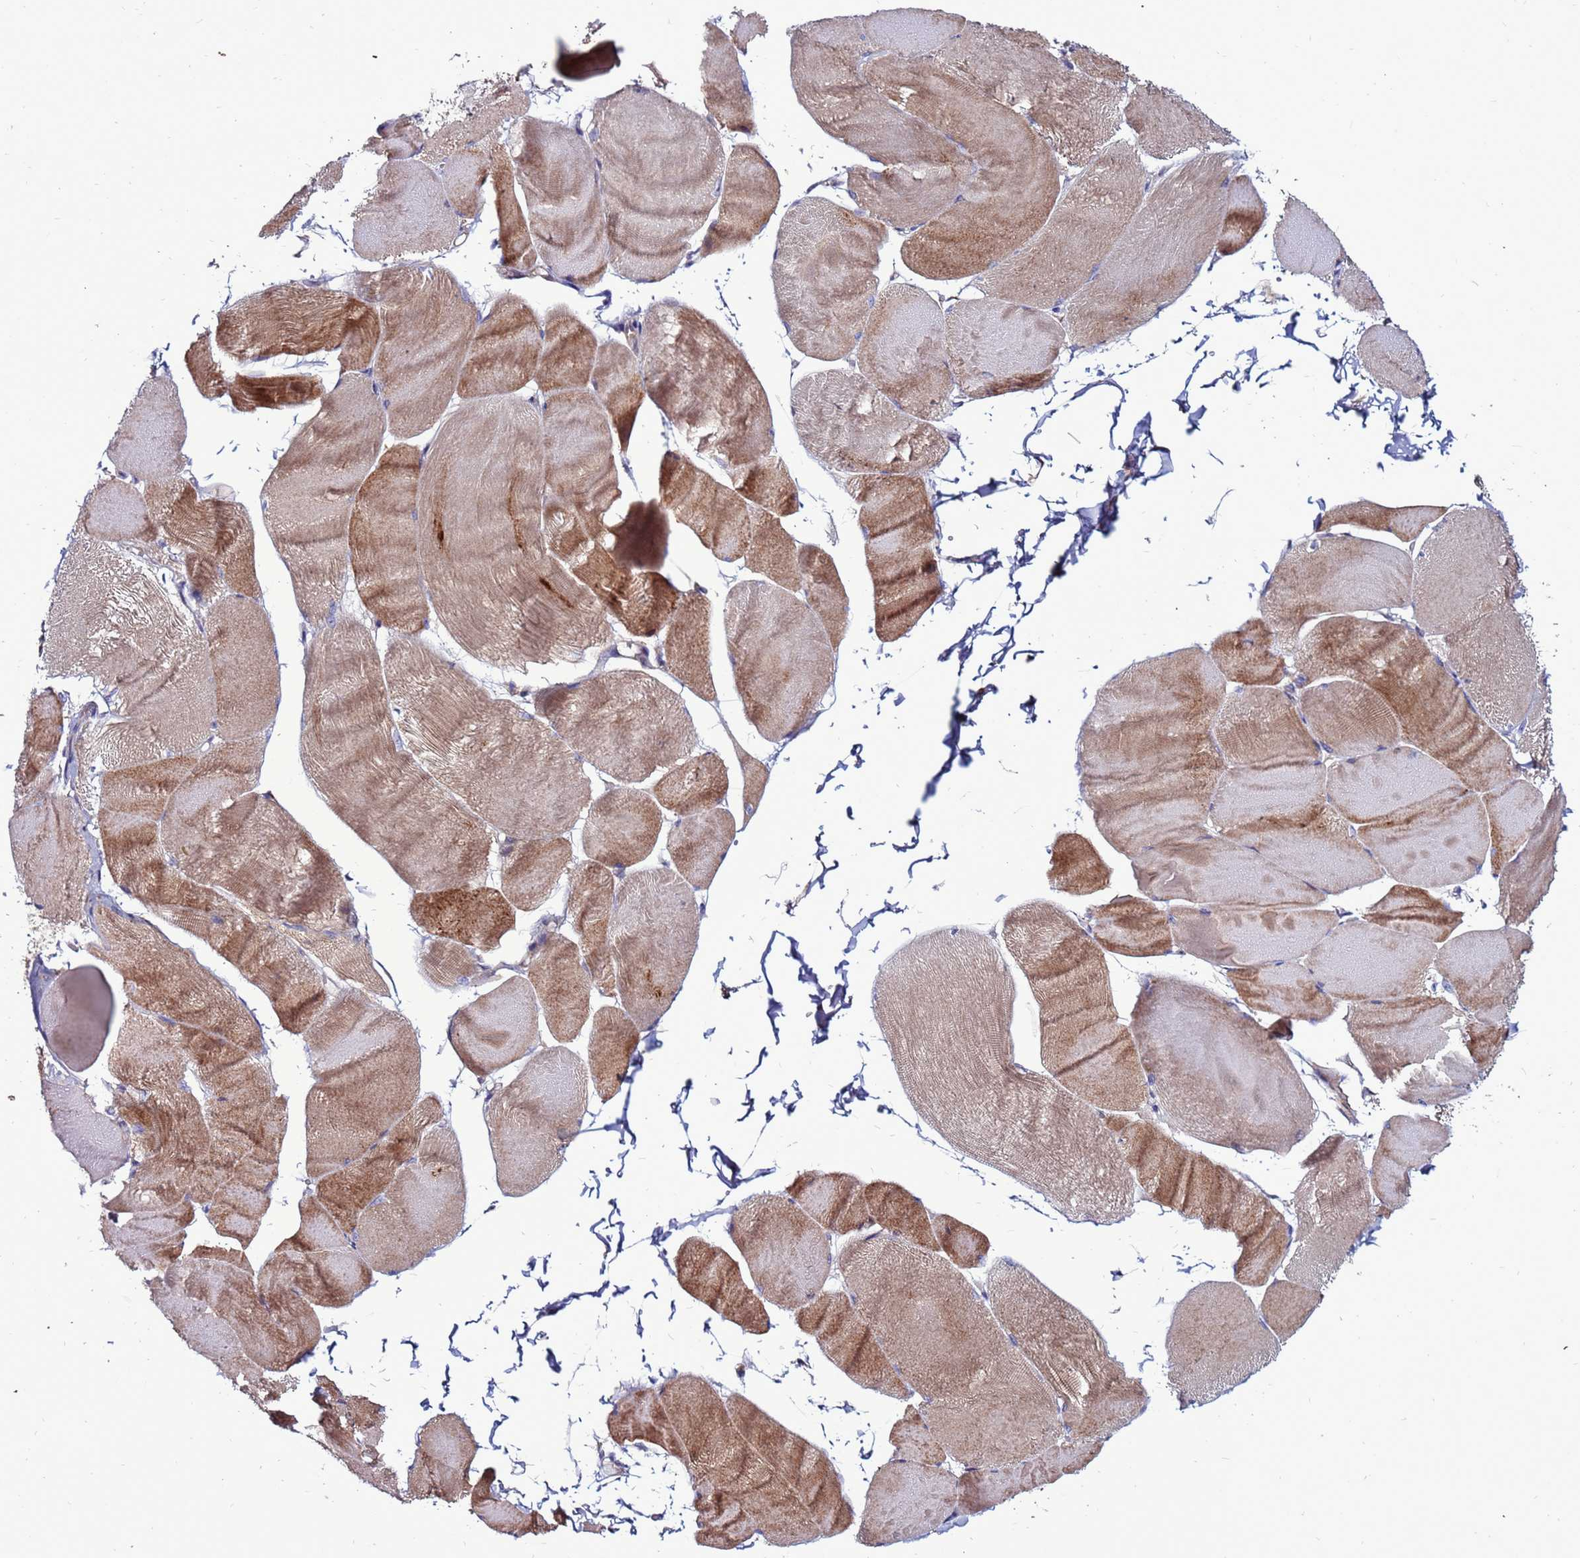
{"staining": {"intensity": "moderate", "quantity": ">75%", "location": "cytoplasmic/membranous"}, "tissue": "skeletal muscle", "cell_type": "Myocytes", "image_type": "normal", "snomed": [{"axis": "morphology", "description": "Normal tissue, NOS"}, {"axis": "morphology", "description": "Basal cell carcinoma"}, {"axis": "topography", "description": "Skeletal muscle"}], "caption": "A medium amount of moderate cytoplasmic/membranous expression is identified in approximately >75% of myocytes in benign skeletal muscle.", "gene": "GPN3", "patient": {"sex": "female", "age": 64}}